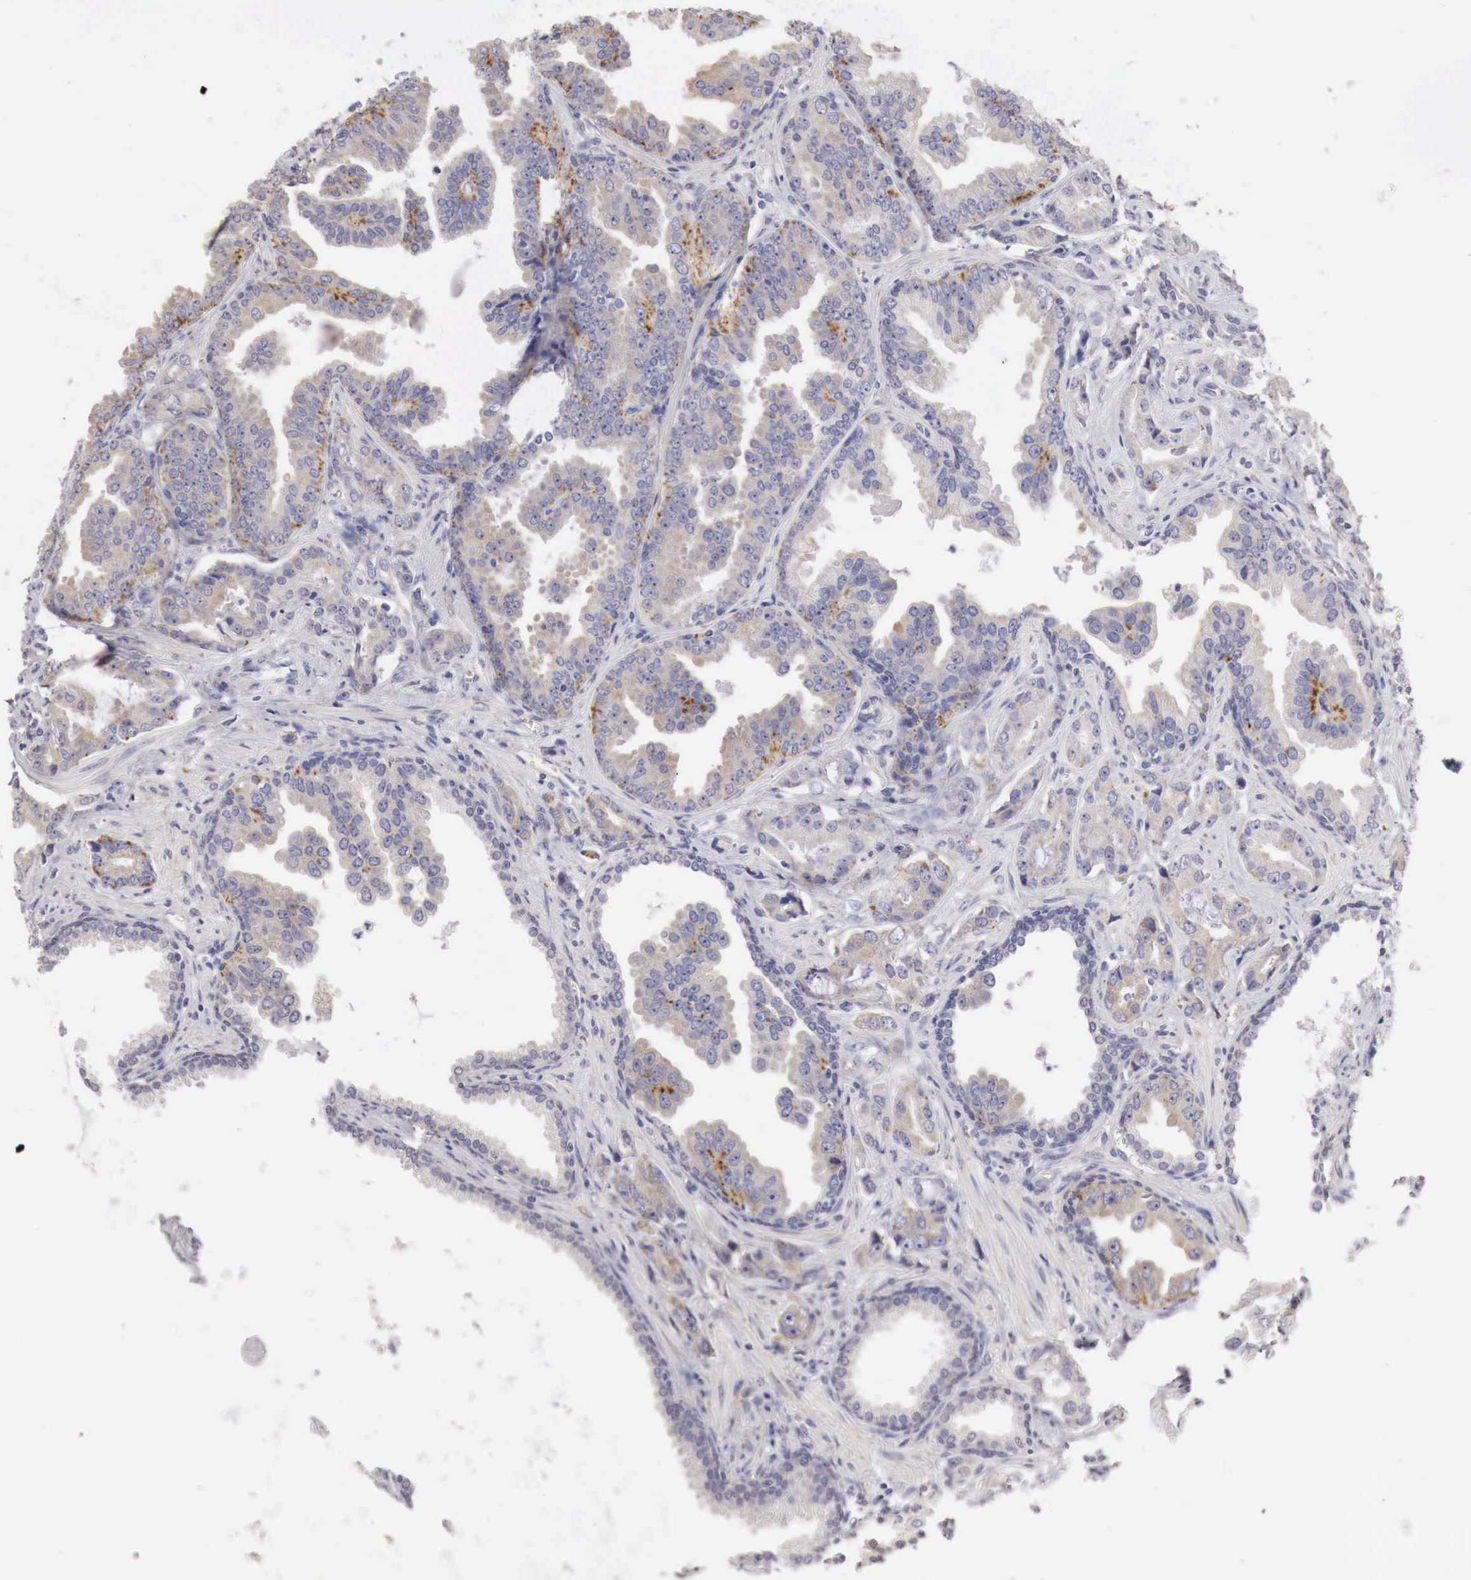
{"staining": {"intensity": "weak", "quantity": "25%-75%", "location": "cytoplasmic/membranous"}, "tissue": "prostate cancer", "cell_type": "Tumor cells", "image_type": "cancer", "snomed": [{"axis": "morphology", "description": "Adenocarcinoma, Low grade"}, {"axis": "topography", "description": "Prostate"}], "caption": "Brown immunohistochemical staining in prostate cancer (adenocarcinoma (low-grade)) reveals weak cytoplasmic/membranous positivity in about 25%-75% of tumor cells. The staining was performed using DAB to visualize the protein expression in brown, while the nuclei were stained in blue with hematoxylin (Magnification: 20x).", "gene": "NSDHL", "patient": {"sex": "male", "age": 65}}